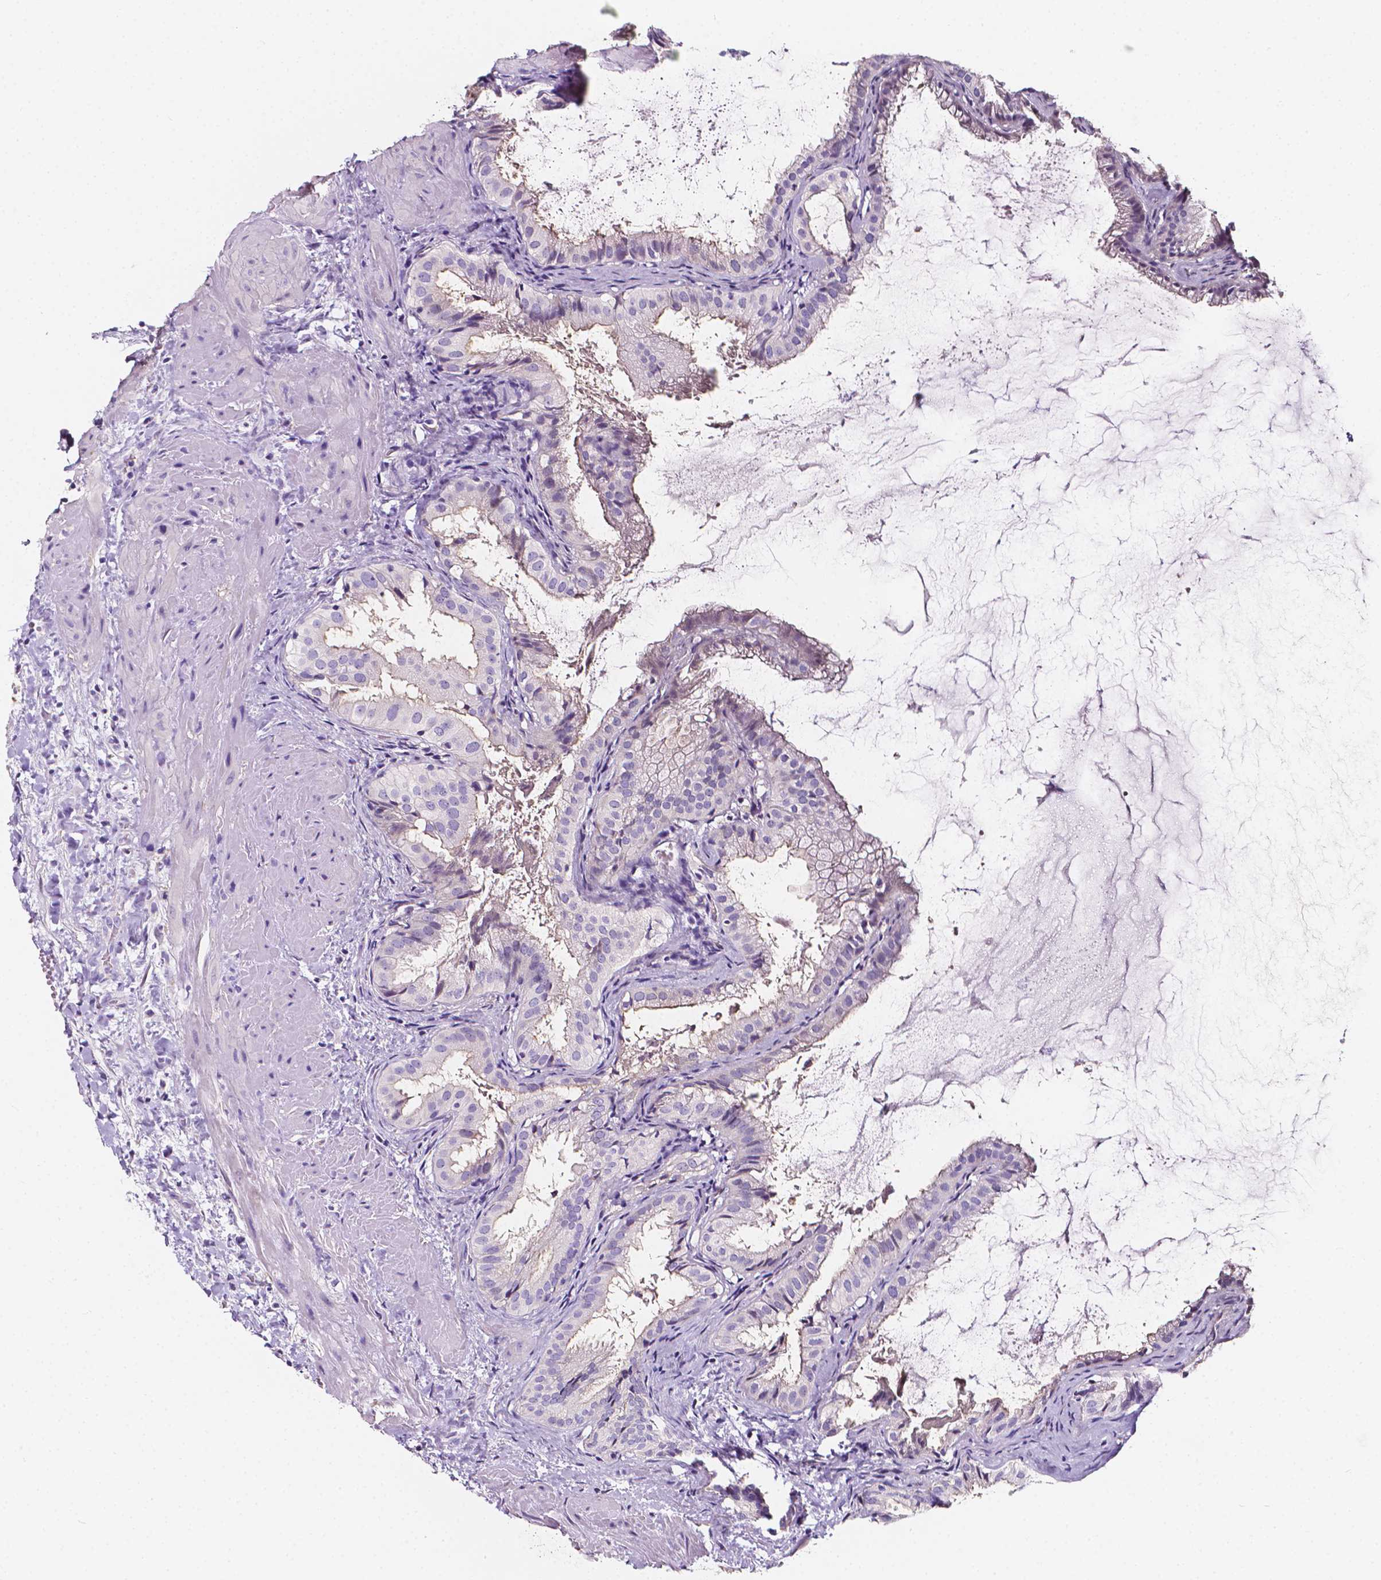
{"staining": {"intensity": "negative", "quantity": "none", "location": "none"}, "tissue": "gallbladder", "cell_type": "Glandular cells", "image_type": "normal", "snomed": [{"axis": "morphology", "description": "Normal tissue, NOS"}, {"axis": "topography", "description": "Gallbladder"}], "caption": "The histopathology image shows no staining of glandular cells in benign gallbladder.", "gene": "CLSTN2", "patient": {"sex": "male", "age": 70}}